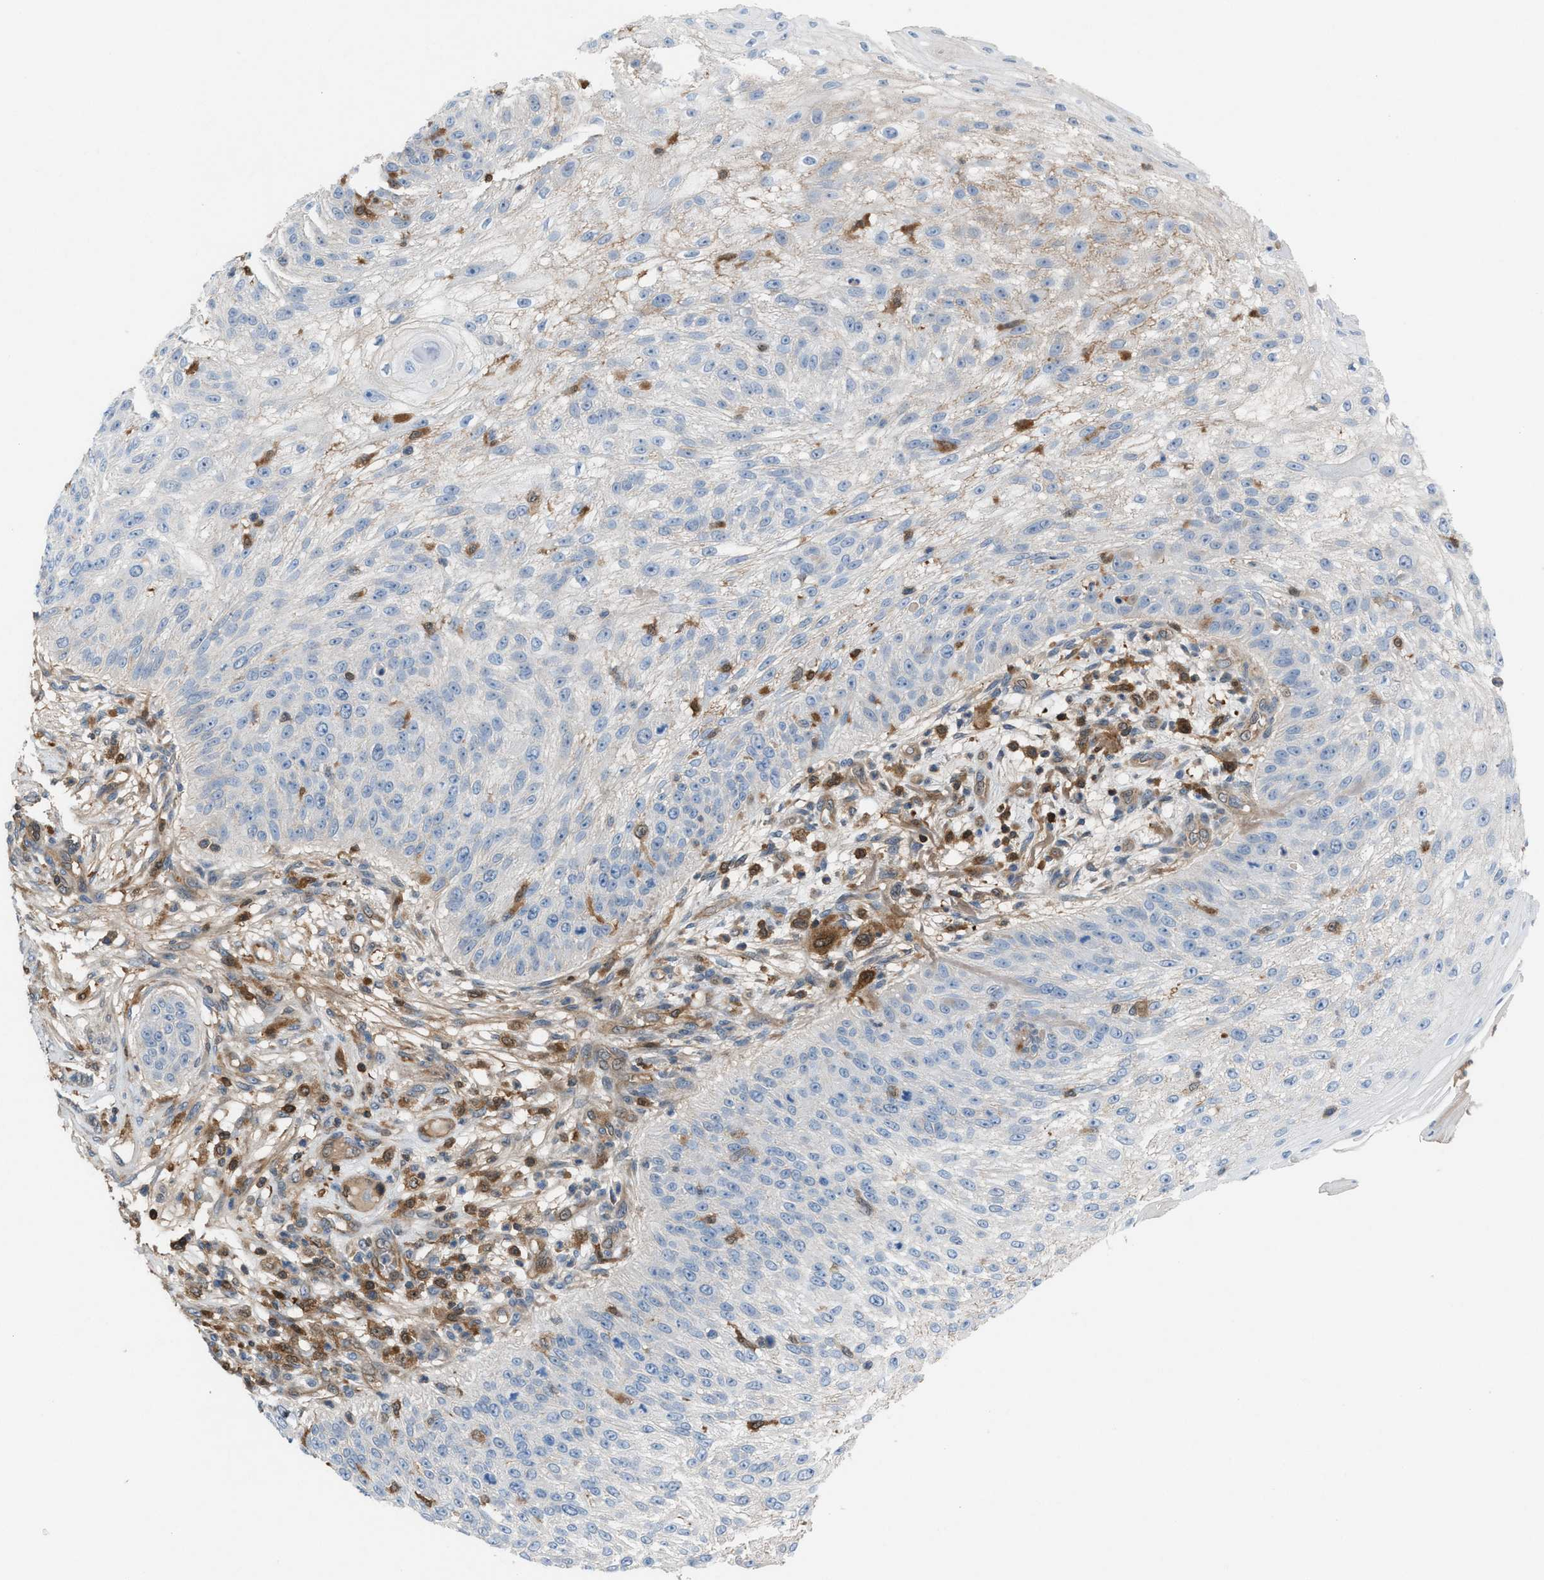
{"staining": {"intensity": "negative", "quantity": "none", "location": "none"}, "tissue": "skin cancer", "cell_type": "Tumor cells", "image_type": "cancer", "snomed": [{"axis": "morphology", "description": "Squamous cell carcinoma, NOS"}, {"axis": "topography", "description": "Skin"}], "caption": "High power microscopy photomicrograph of an immunohistochemistry (IHC) image of squamous cell carcinoma (skin), revealing no significant staining in tumor cells.", "gene": "TPK1", "patient": {"sex": "female", "age": 80}}